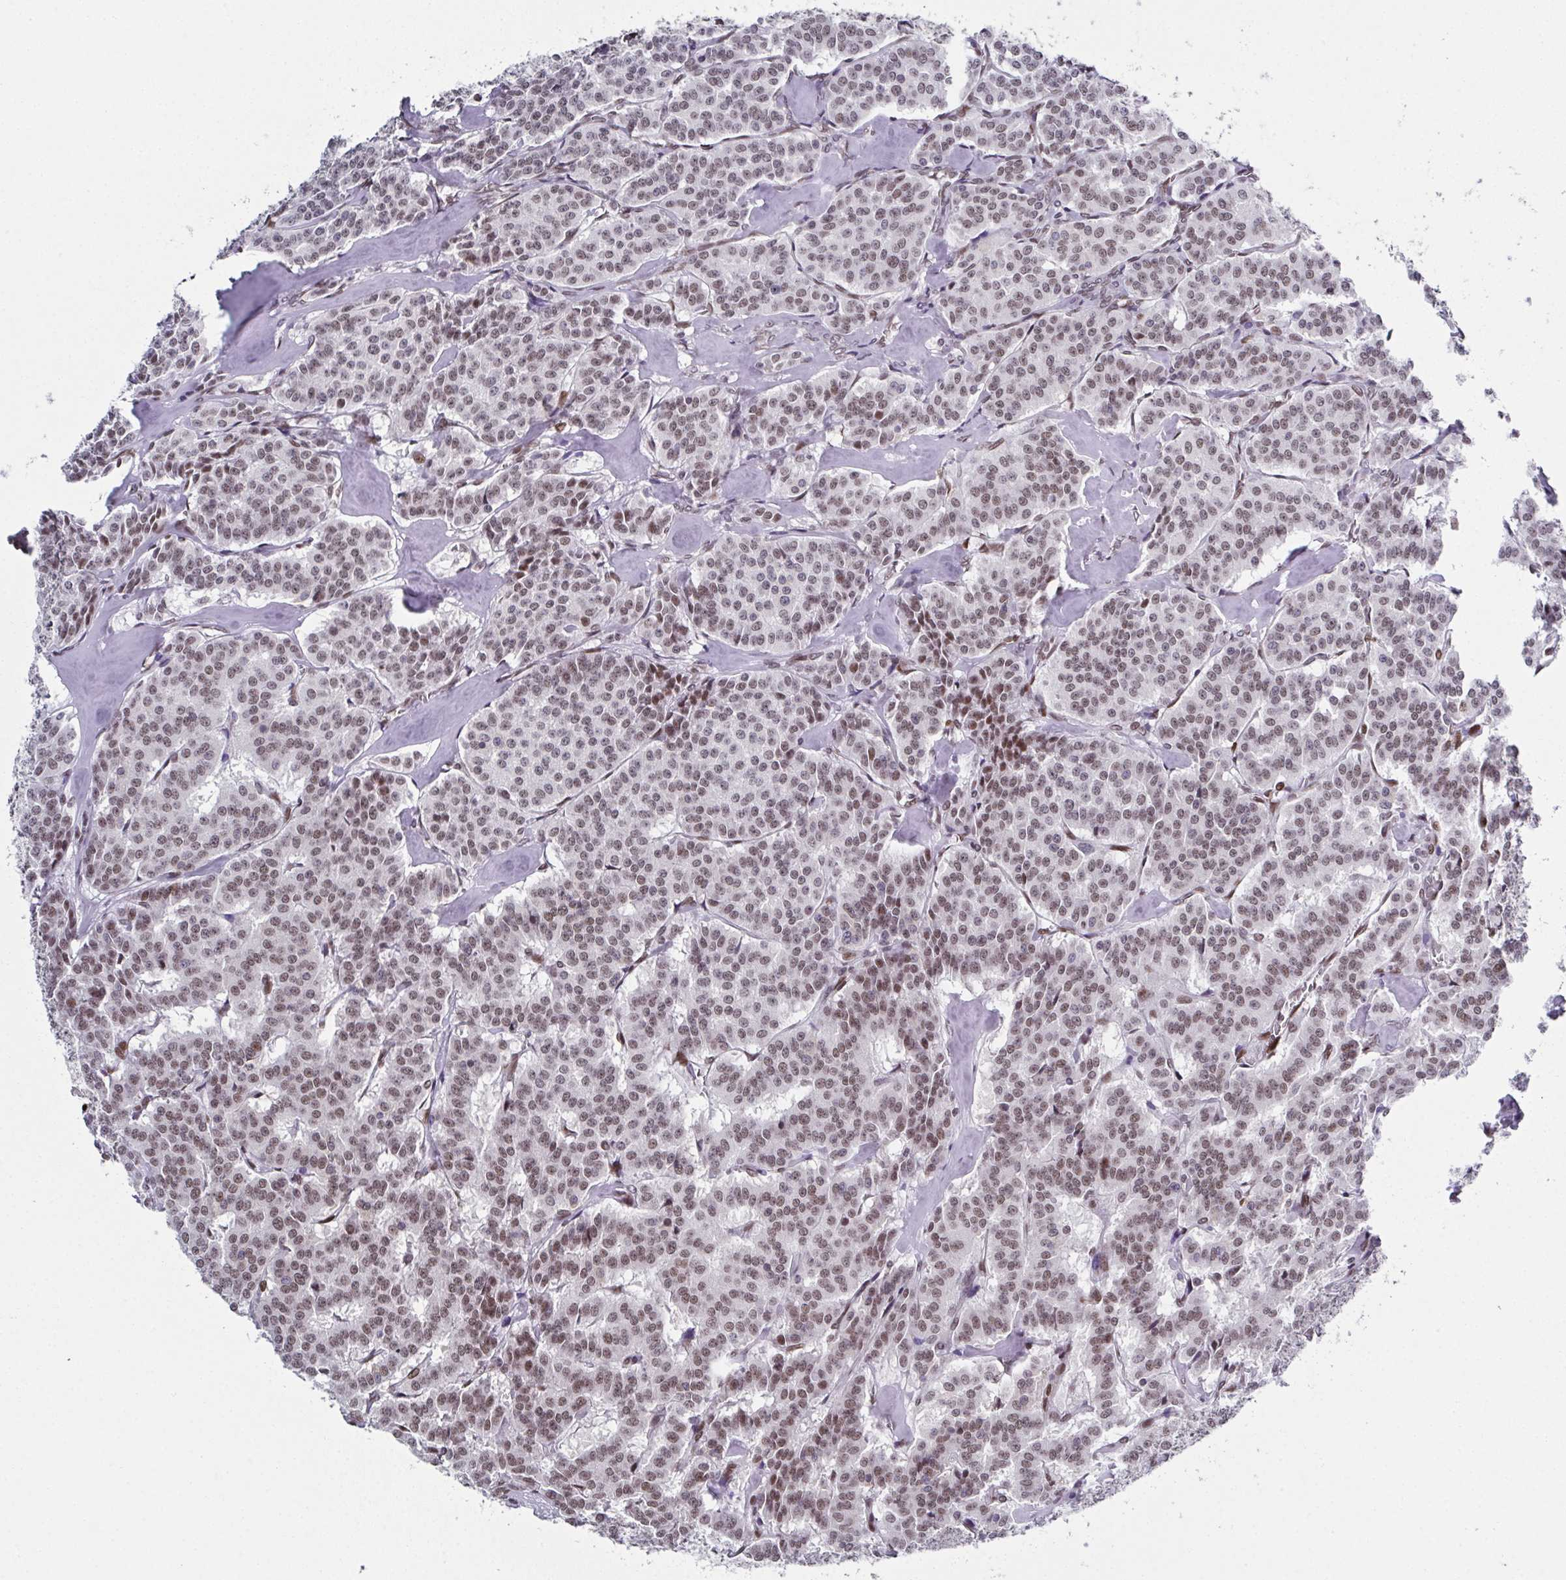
{"staining": {"intensity": "moderate", "quantity": "25%-75%", "location": "nuclear"}, "tissue": "carcinoid", "cell_type": "Tumor cells", "image_type": "cancer", "snomed": [{"axis": "morphology", "description": "Carcinoid, malignant, NOS"}, {"axis": "topography", "description": "Lung"}], "caption": "The immunohistochemical stain highlights moderate nuclear staining in tumor cells of carcinoid tissue. The staining was performed using DAB to visualize the protein expression in brown, while the nuclei were stained in blue with hematoxylin (Magnification: 20x).", "gene": "RB1", "patient": {"sex": "female", "age": 46}}